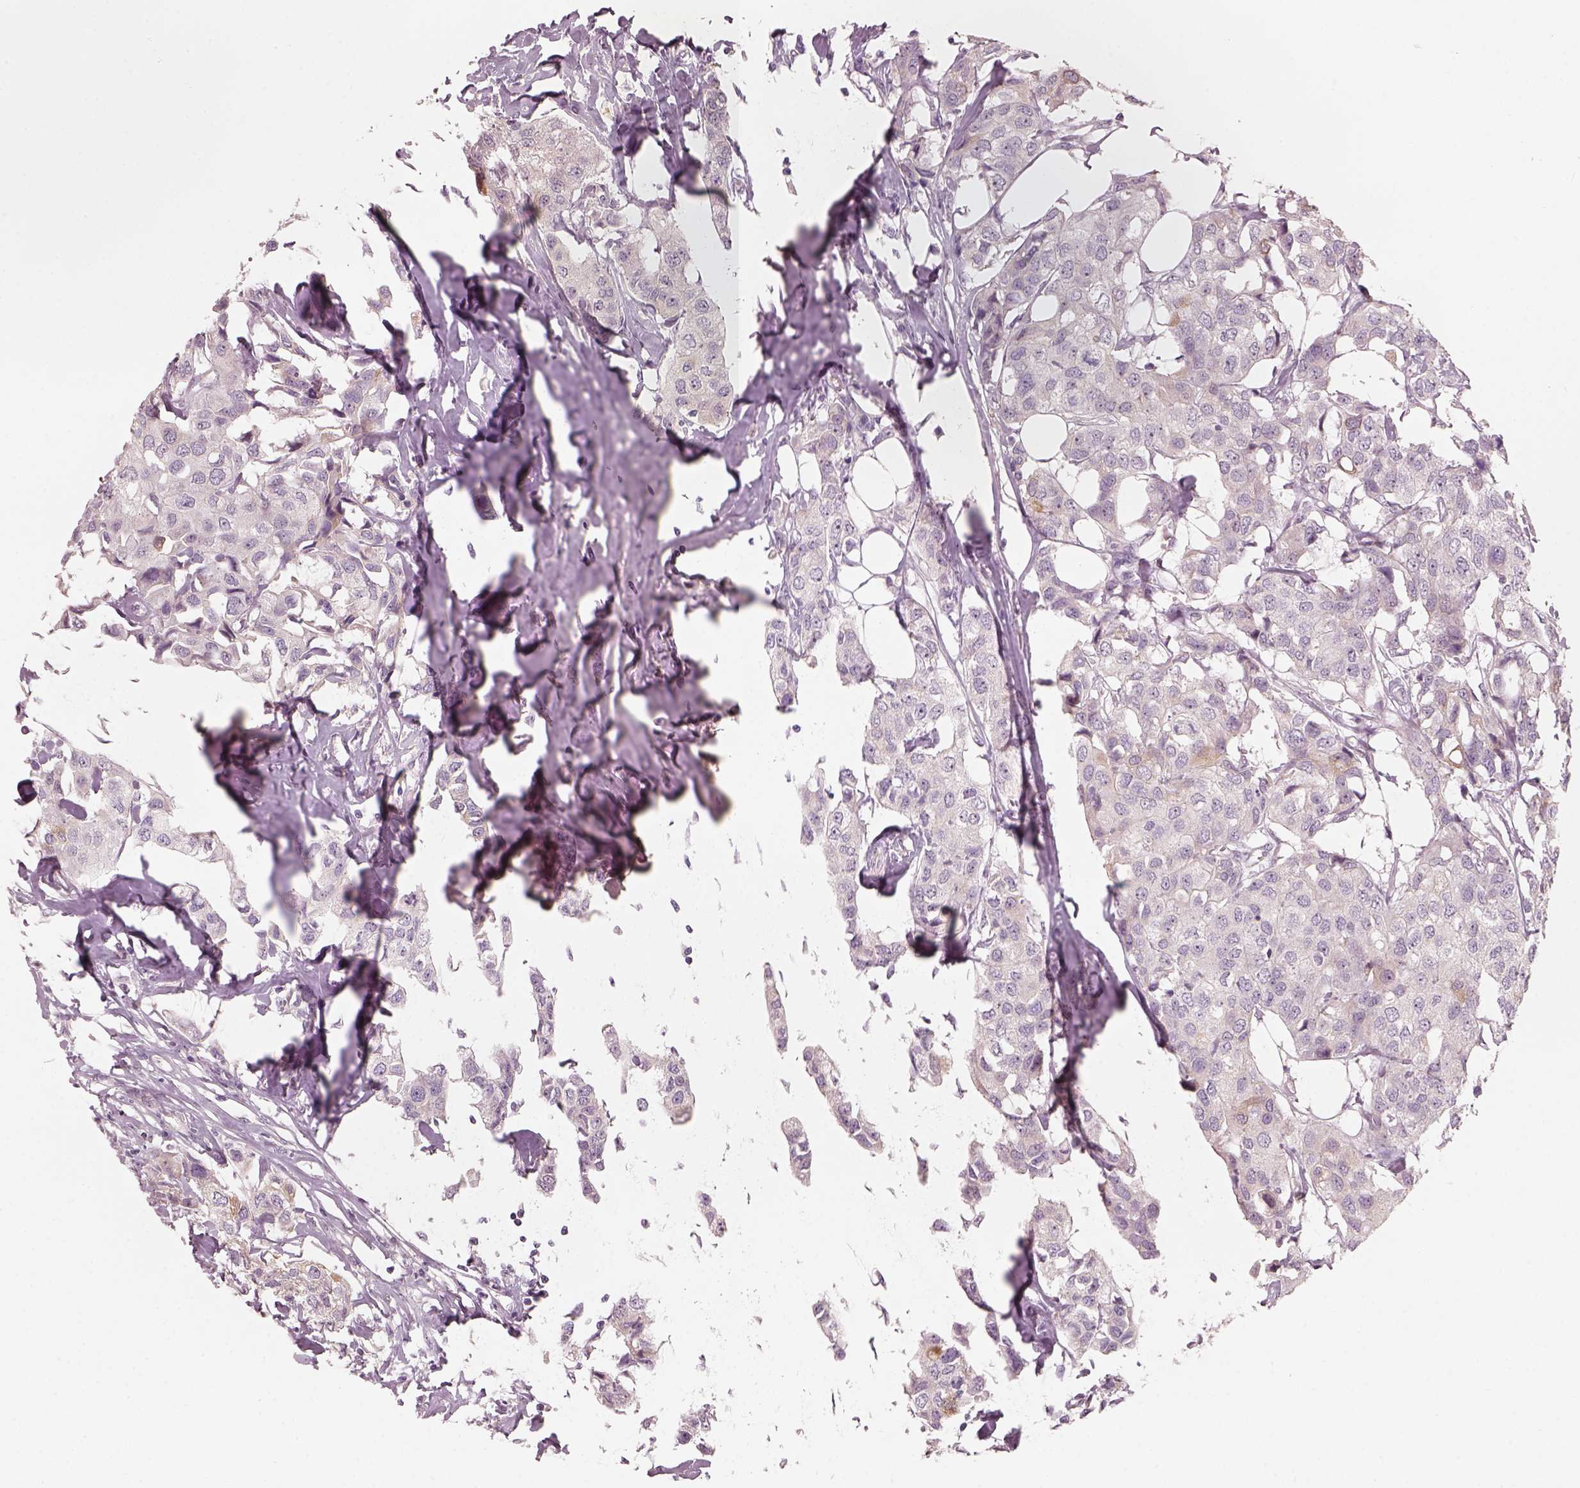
{"staining": {"intensity": "negative", "quantity": "none", "location": "none"}, "tissue": "breast cancer", "cell_type": "Tumor cells", "image_type": "cancer", "snomed": [{"axis": "morphology", "description": "Duct carcinoma"}, {"axis": "topography", "description": "Breast"}], "caption": "The histopathology image demonstrates no significant expression in tumor cells of breast cancer (infiltrating ductal carcinoma).", "gene": "CDS1", "patient": {"sex": "female", "age": 80}}